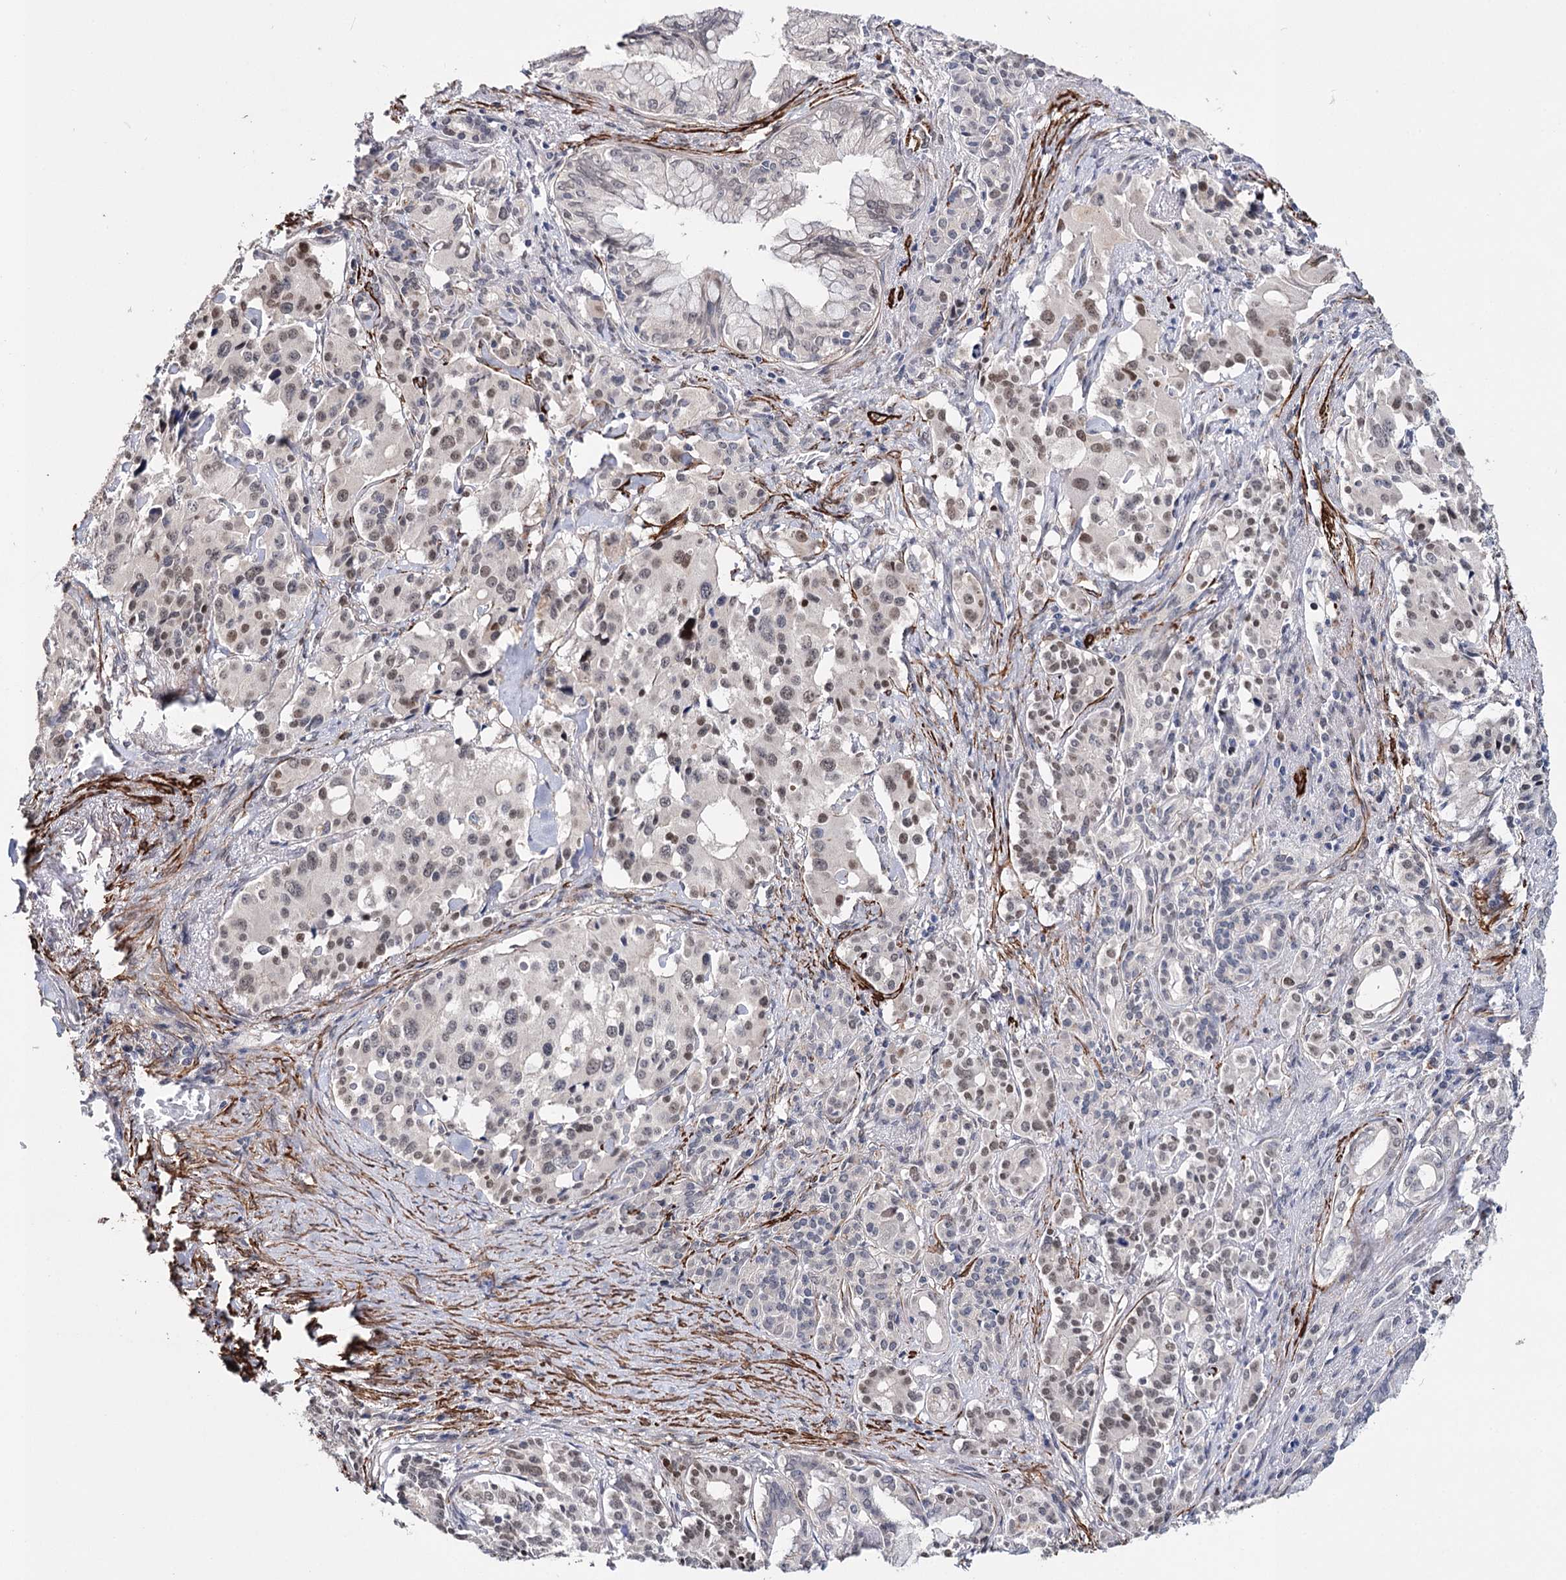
{"staining": {"intensity": "weak", "quantity": "25%-75%", "location": "nuclear"}, "tissue": "pancreatic cancer", "cell_type": "Tumor cells", "image_type": "cancer", "snomed": [{"axis": "morphology", "description": "Adenocarcinoma, NOS"}, {"axis": "topography", "description": "Pancreas"}], "caption": "This image shows immunohistochemistry (IHC) staining of adenocarcinoma (pancreatic), with low weak nuclear expression in about 25%-75% of tumor cells.", "gene": "CFAP46", "patient": {"sex": "female", "age": 74}}